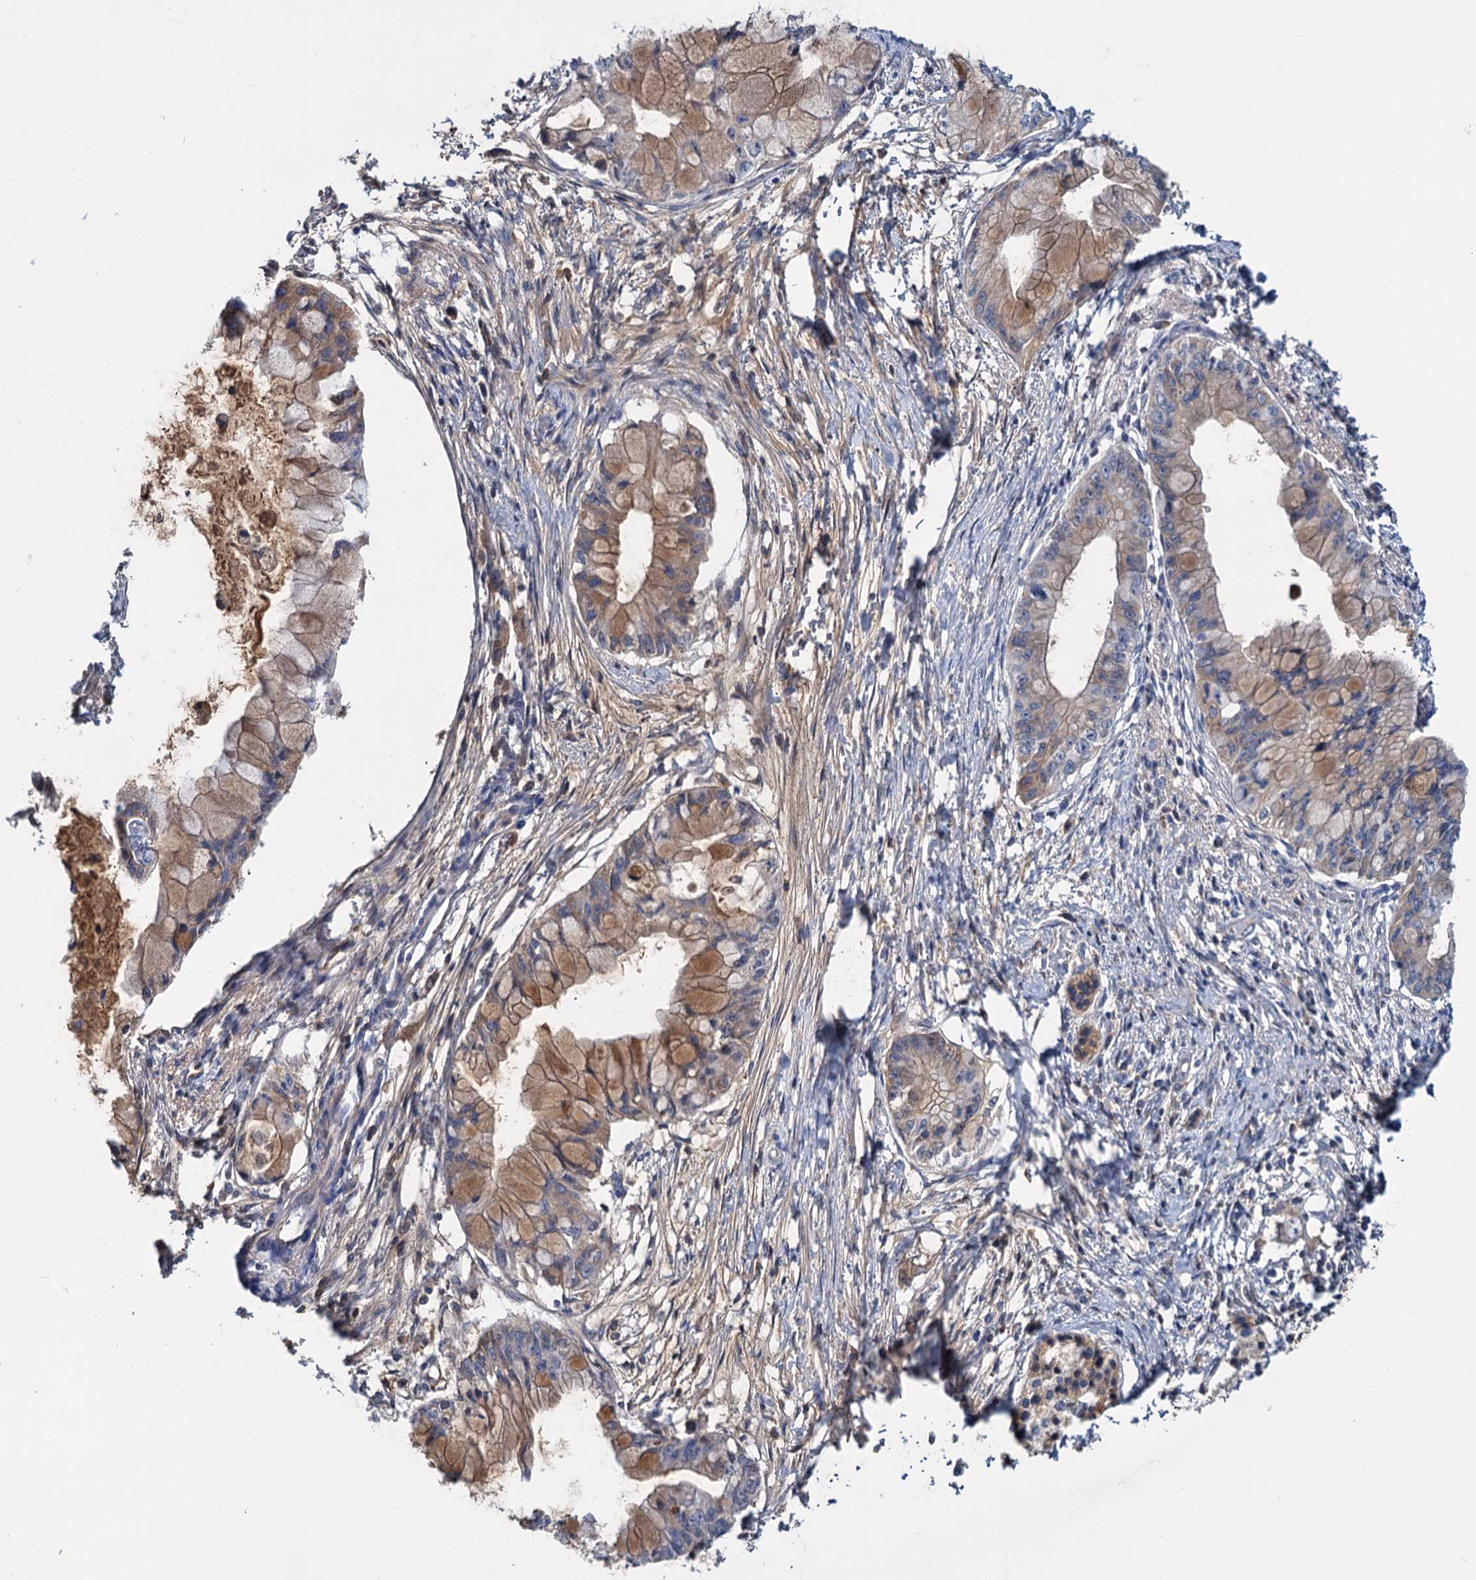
{"staining": {"intensity": "moderate", "quantity": "25%-75%", "location": "cytoplasmic/membranous"}, "tissue": "pancreatic cancer", "cell_type": "Tumor cells", "image_type": "cancer", "snomed": [{"axis": "morphology", "description": "Adenocarcinoma, NOS"}, {"axis": "topography", "description": "Pancreas"}], "caption": "Immunohistochemical staining of human pancreatic adenocarcinoma exhibits moderate cytoplasmic/membranous protein staining in about 25%-75% of tumor cells.", "gene": "CHRD", "patient": {"sex": "male", "age": 48}}